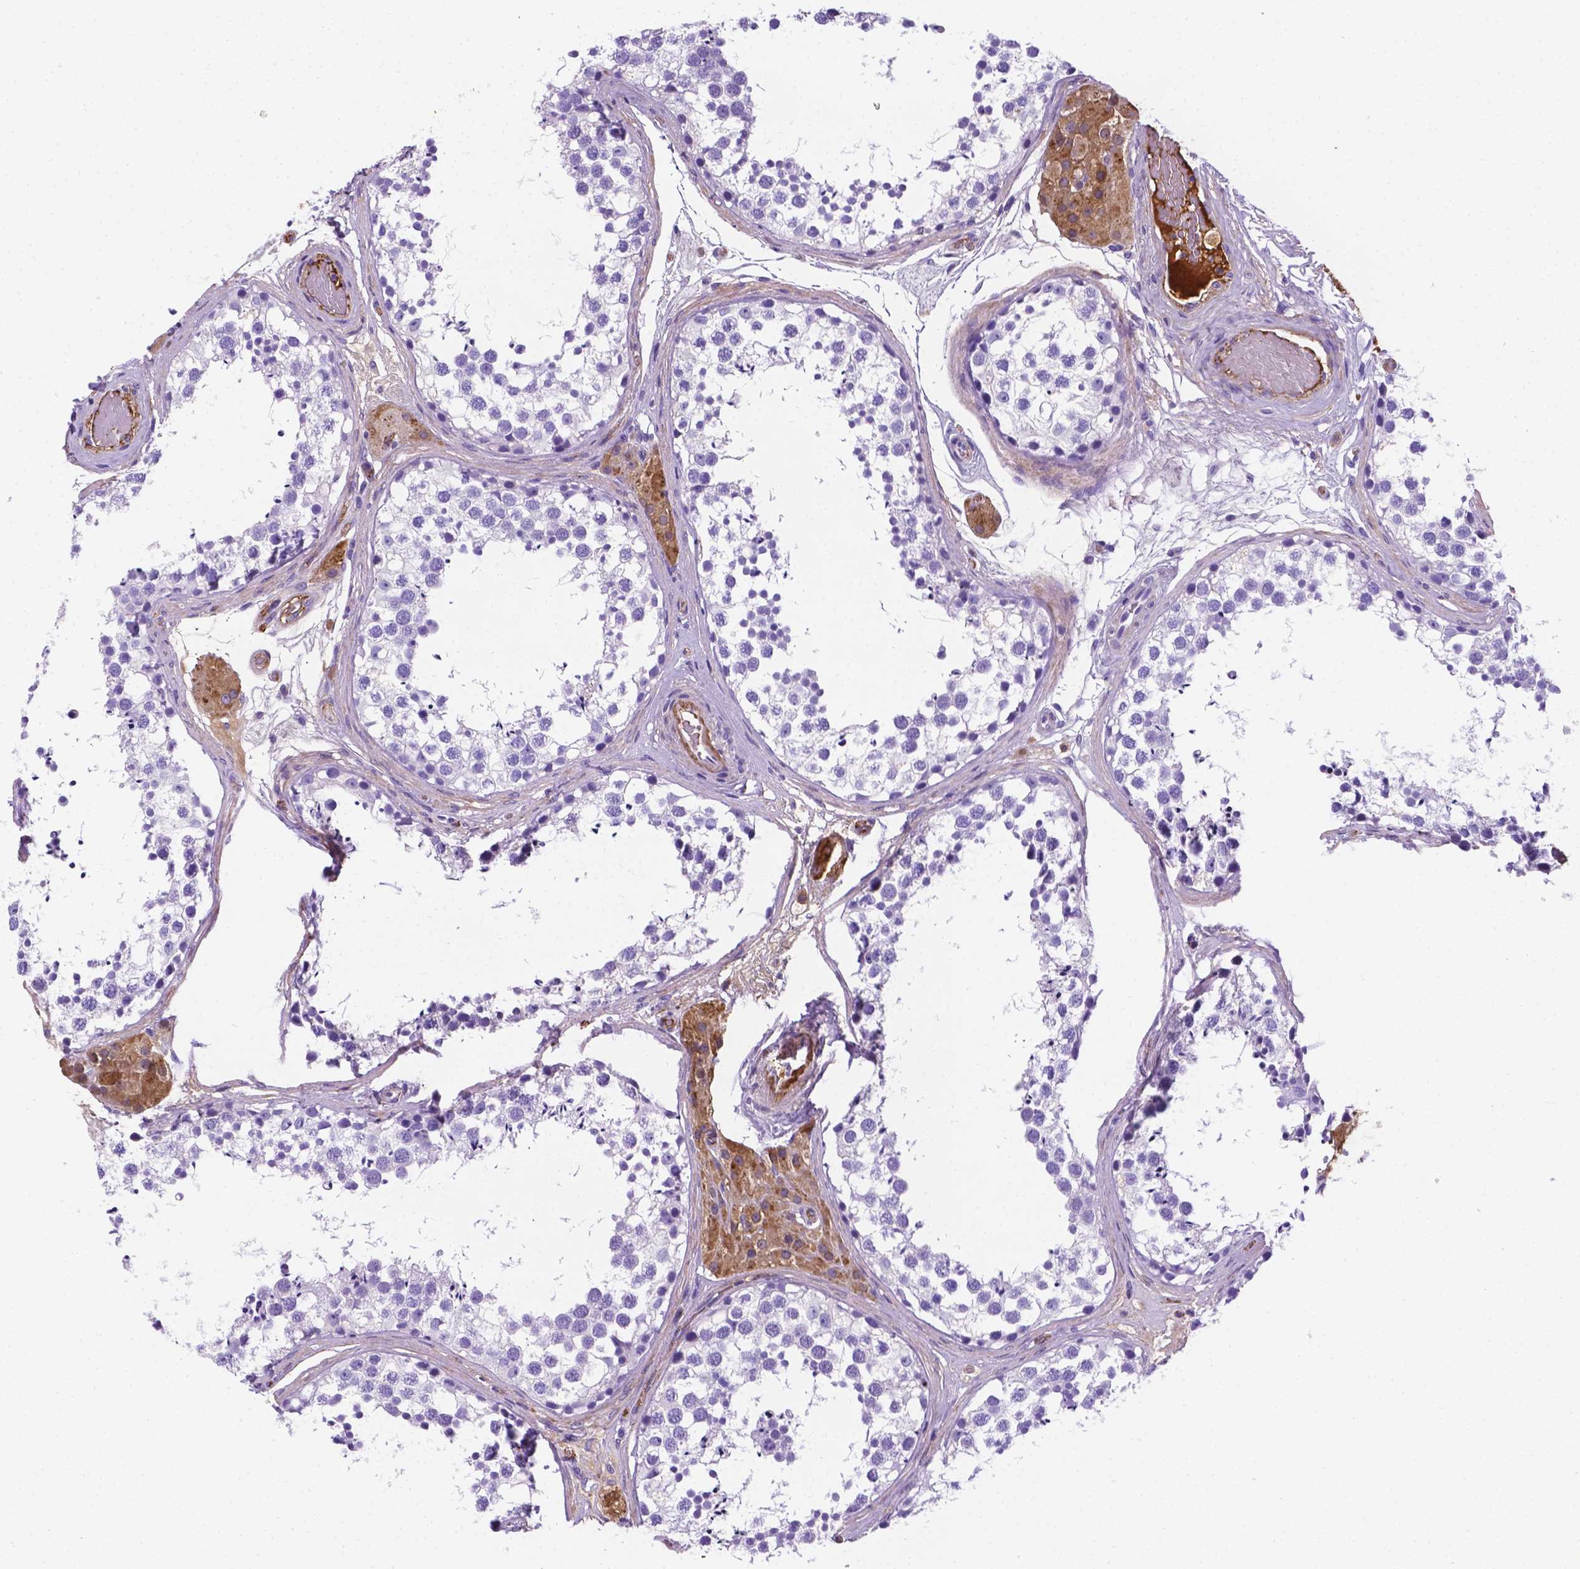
{"staining": {"intensity": "negative", "quantity": "none", "location": "none"}, "tissue": "testis", "cell_type": "Cells in seminiferous ducts", "image_type": "normal", "snomed": [{"axis": "morphology", "description": "Normal tissue, NOS"}, {"axis": "morphology", "description": "Seminoma, NOS"}, {"axis": "topography", "description": "Testis"}], "caption": "Image shows no significant protein positivity in cells in seminiferous ducts of normal testis. (Stains: DAB IHC with hematoxylin counter stain, Microscopy: brightfield microscopy at high magnification).", "gene": "APOE", "patient": {"sex": "male", "age": 65}}